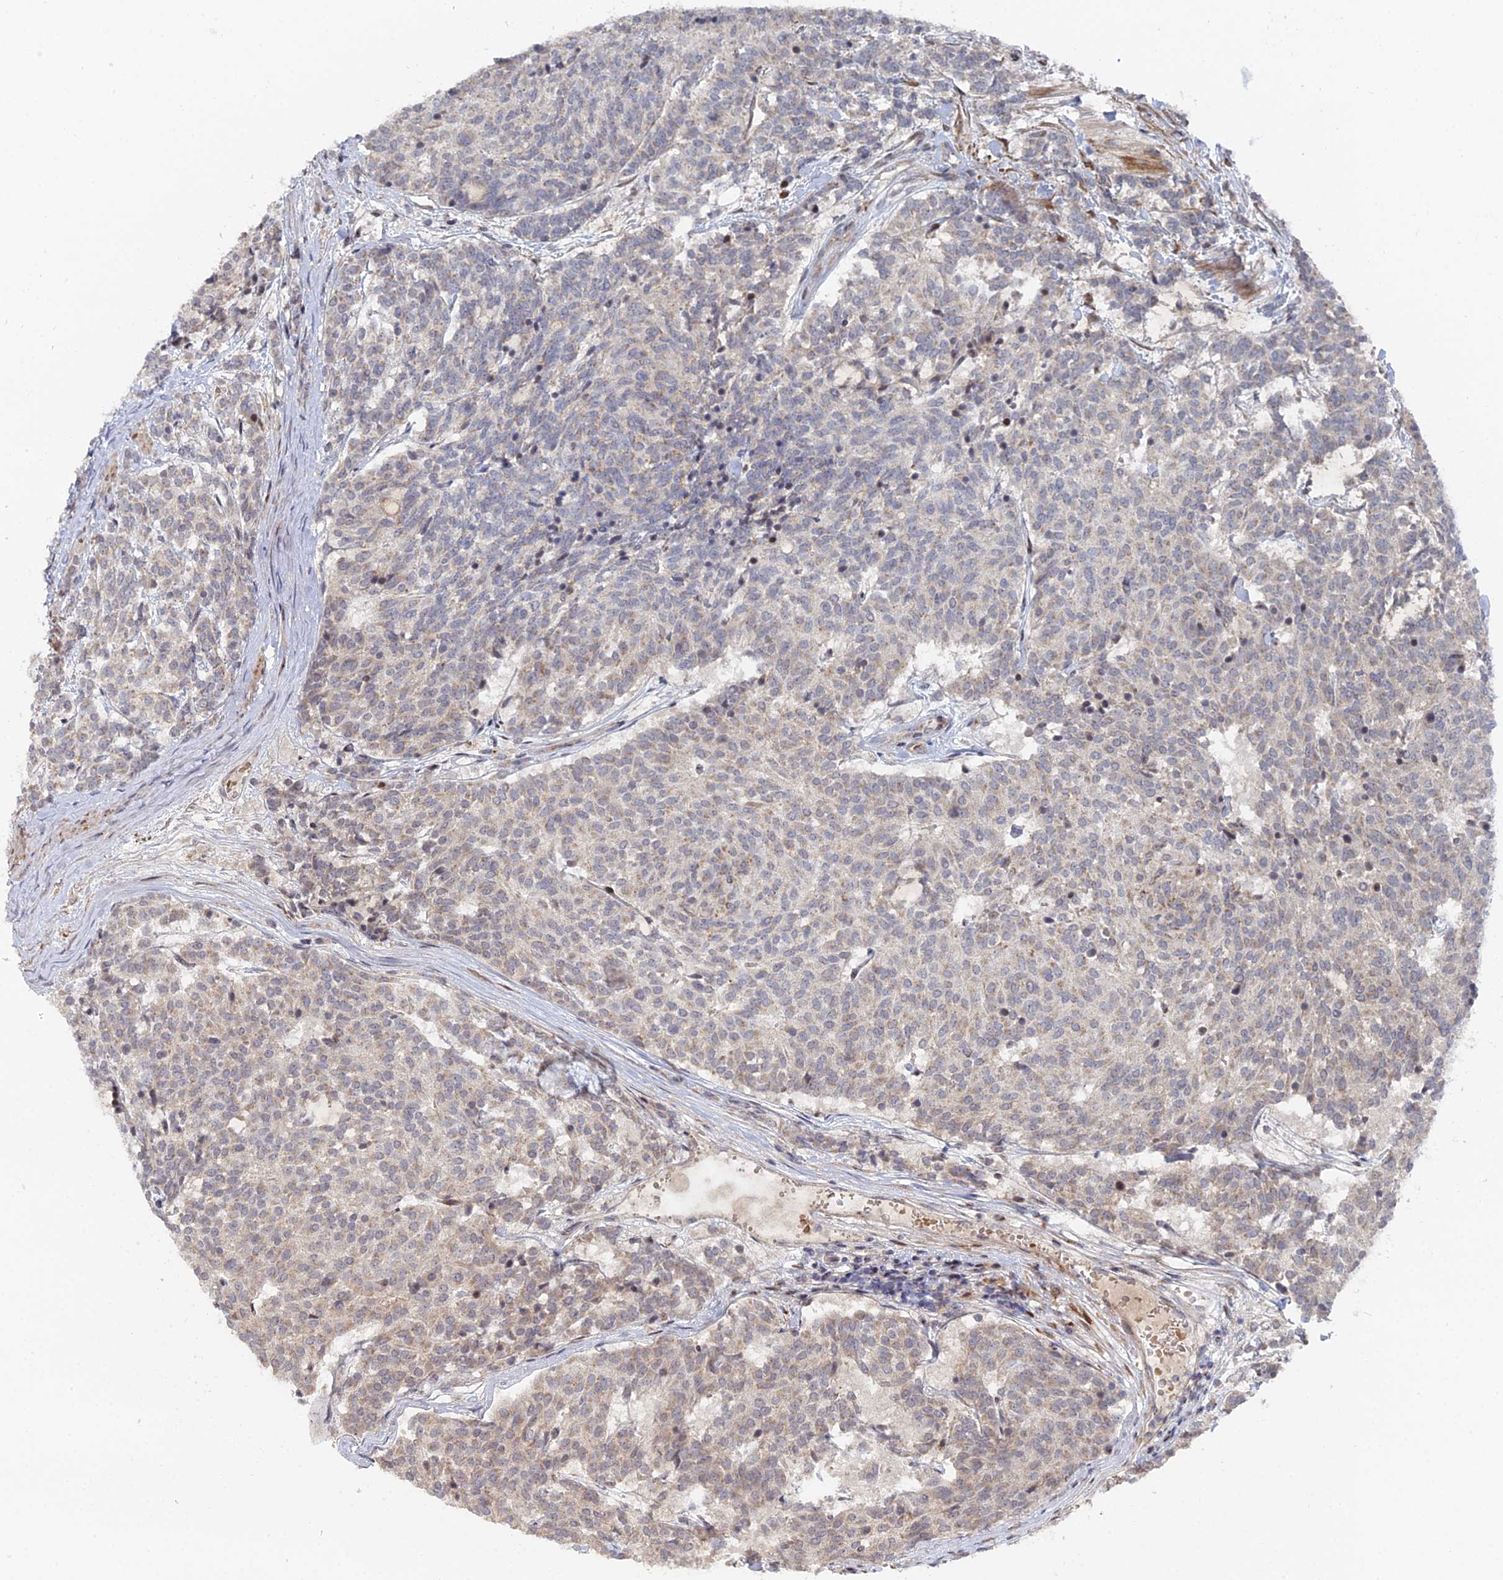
{"staining": {"intensity": "weak", "quantity": "<25%", "location": "cytoplasmic/membranous"}, "tissue": "carcinoid", "cell_type": "Tumor cells", "image_type": "cancer", "snomed": [{"axis": "morphology", "description": "Carcinoid, malignant, NOS"}, {"axis": "topography", "description": "Pancreas"}], "caption": "Immunohistochemical staining of human carcinoid demonstrates no significant expression in tumor cells.", "gene": "SGMS1", "patient": {"sex": "female", "age": 54}}